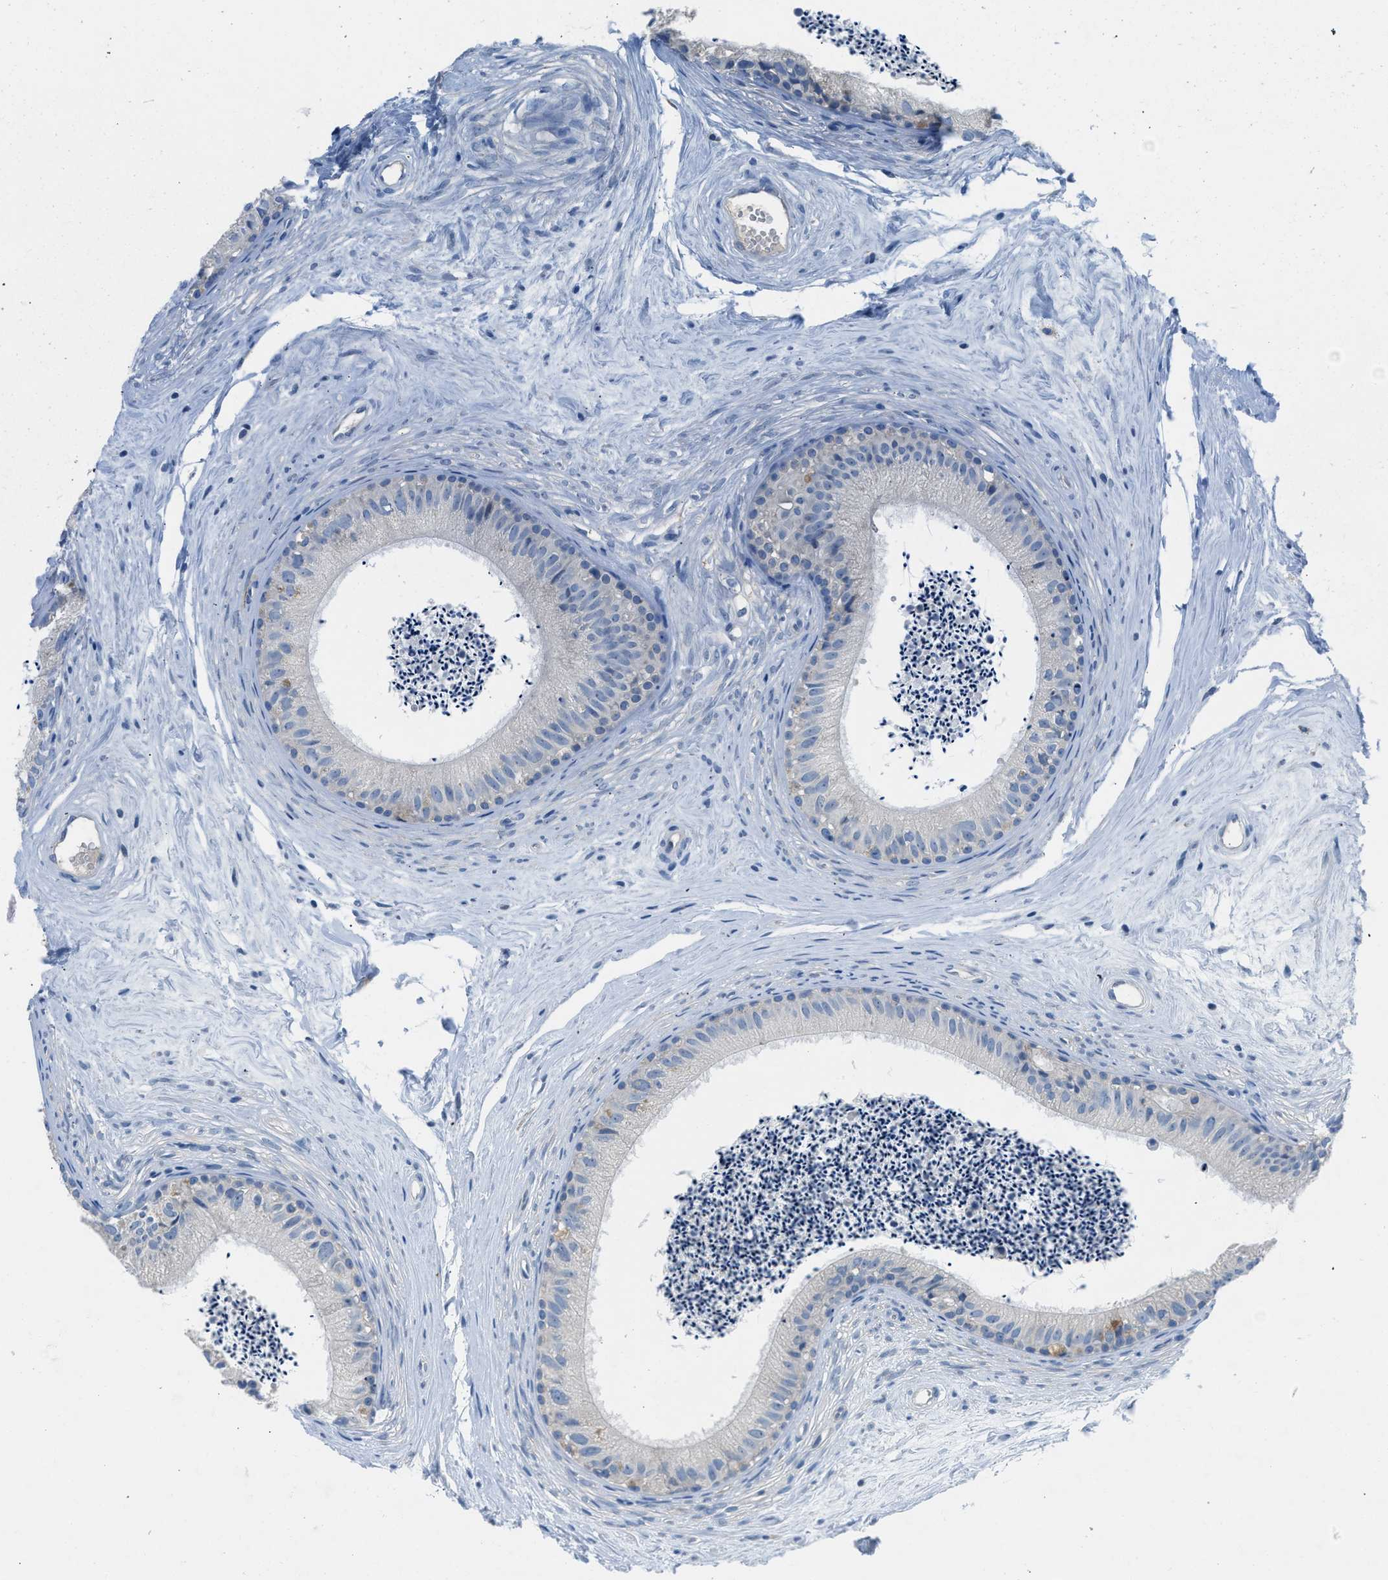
{"staining": {"intensity": "moderate", "quantity": "<25%", "location": "cytoplasmic/membranous"}, "tissue": "epididymis", "cell_type": "Glandular cells", "image_type": "normal", "snomed": [{"axis": "morphology", "description": "Normal tissue, NOS"}, {"axis": "topography", "description": "Epididymis"}], "caption": "This is an image of immunohistochemistry (IHC) staining of normal epididymis, which shows moderate expression in the cytoplasmic/membranous of glandular cells.", "gene": "BNC2", "patient": {"sex": "male", "age": 56}}